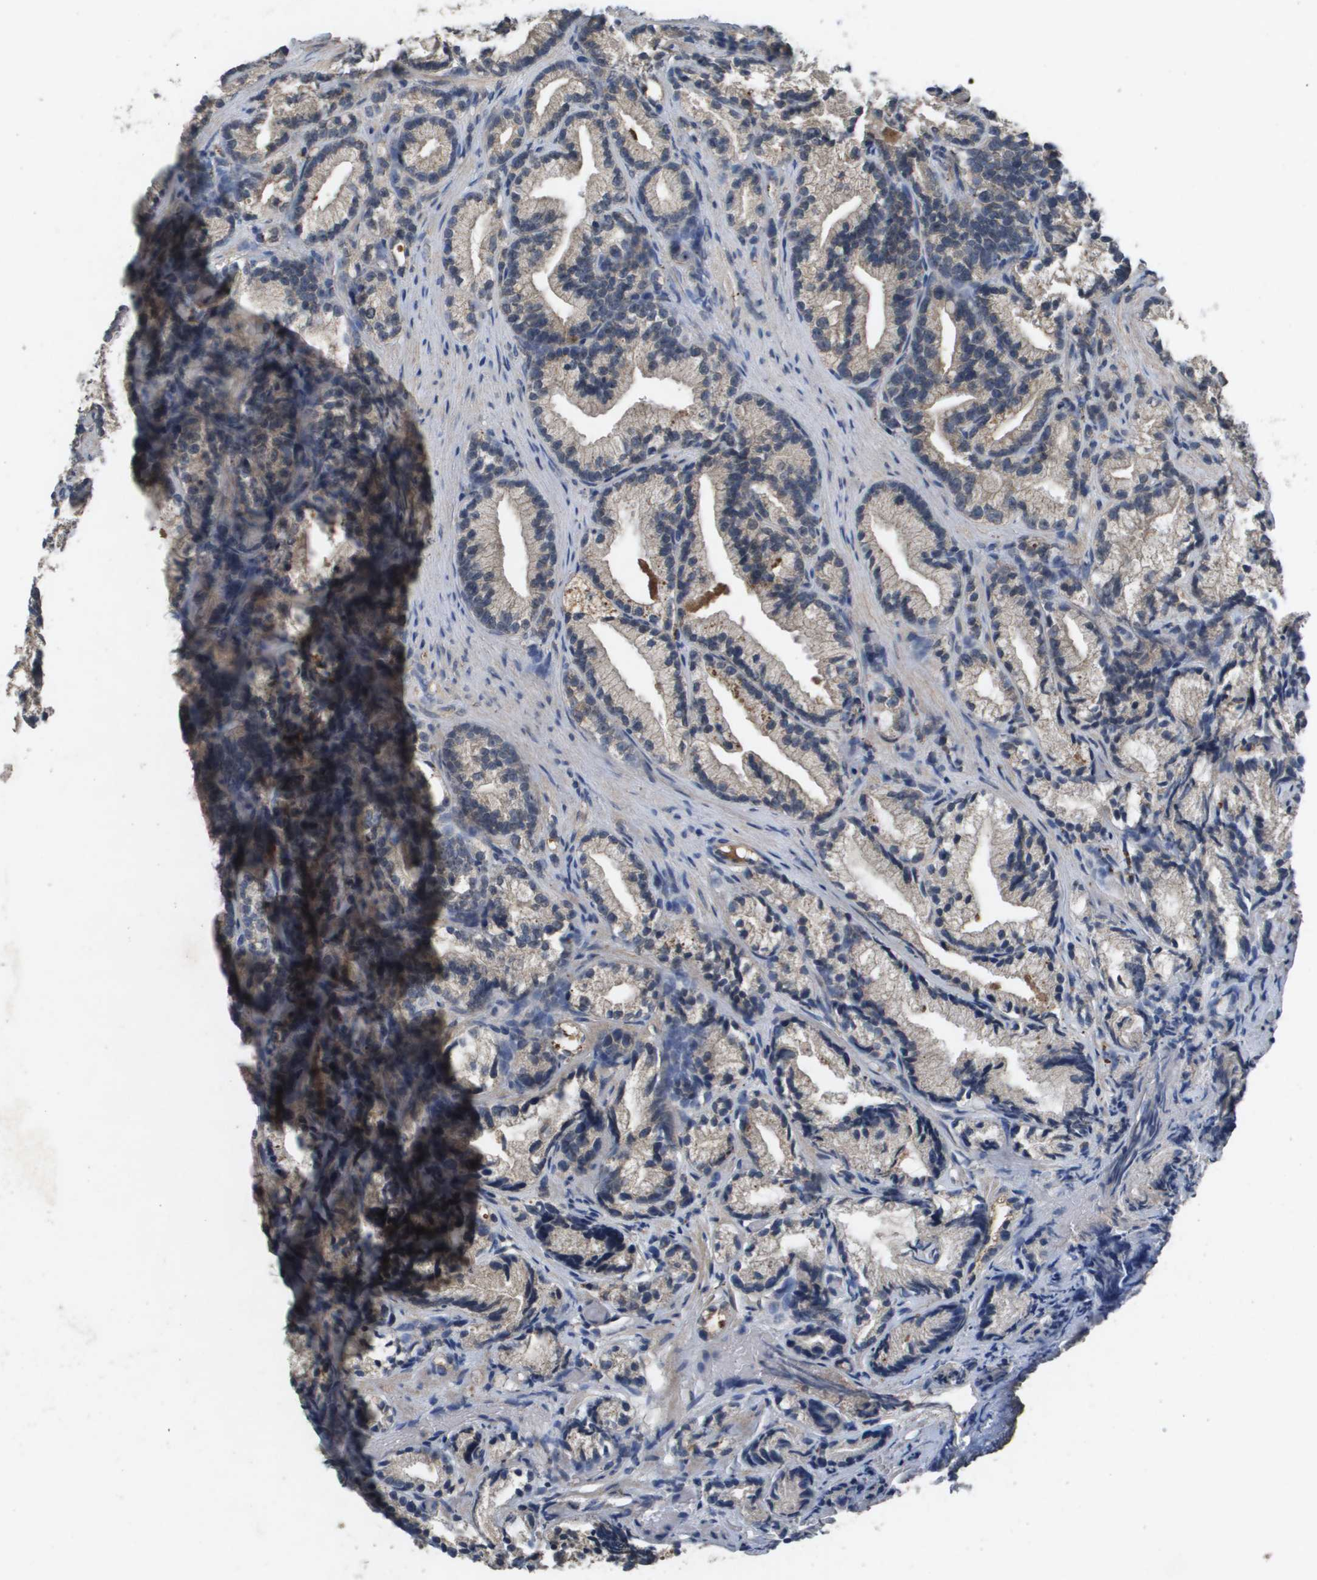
{"staining": {"intensity": "weak", "quantity": "25%-75%", "location": "cytoplasmic/membranous"}, "tissue": "prostate cancer", "cell_type": "Tumor cells", "image_type": "cancer", "snomed": [{"axis": "morphology", "description": "Adenocarcinoma, Low grade"}, {"axis": "topography", "description": "Prostate"}], "caption": "Immunohistochemical staining of human prostate cancer exhibits low levels of weak cytoplasmic/membranous positivity in about 25%-75% of tumor cells. Ihc stains the protein in brown and the nuclei are stained blue.", "gene": "PROC", "patient": {"sex": "male", "age": 89}}